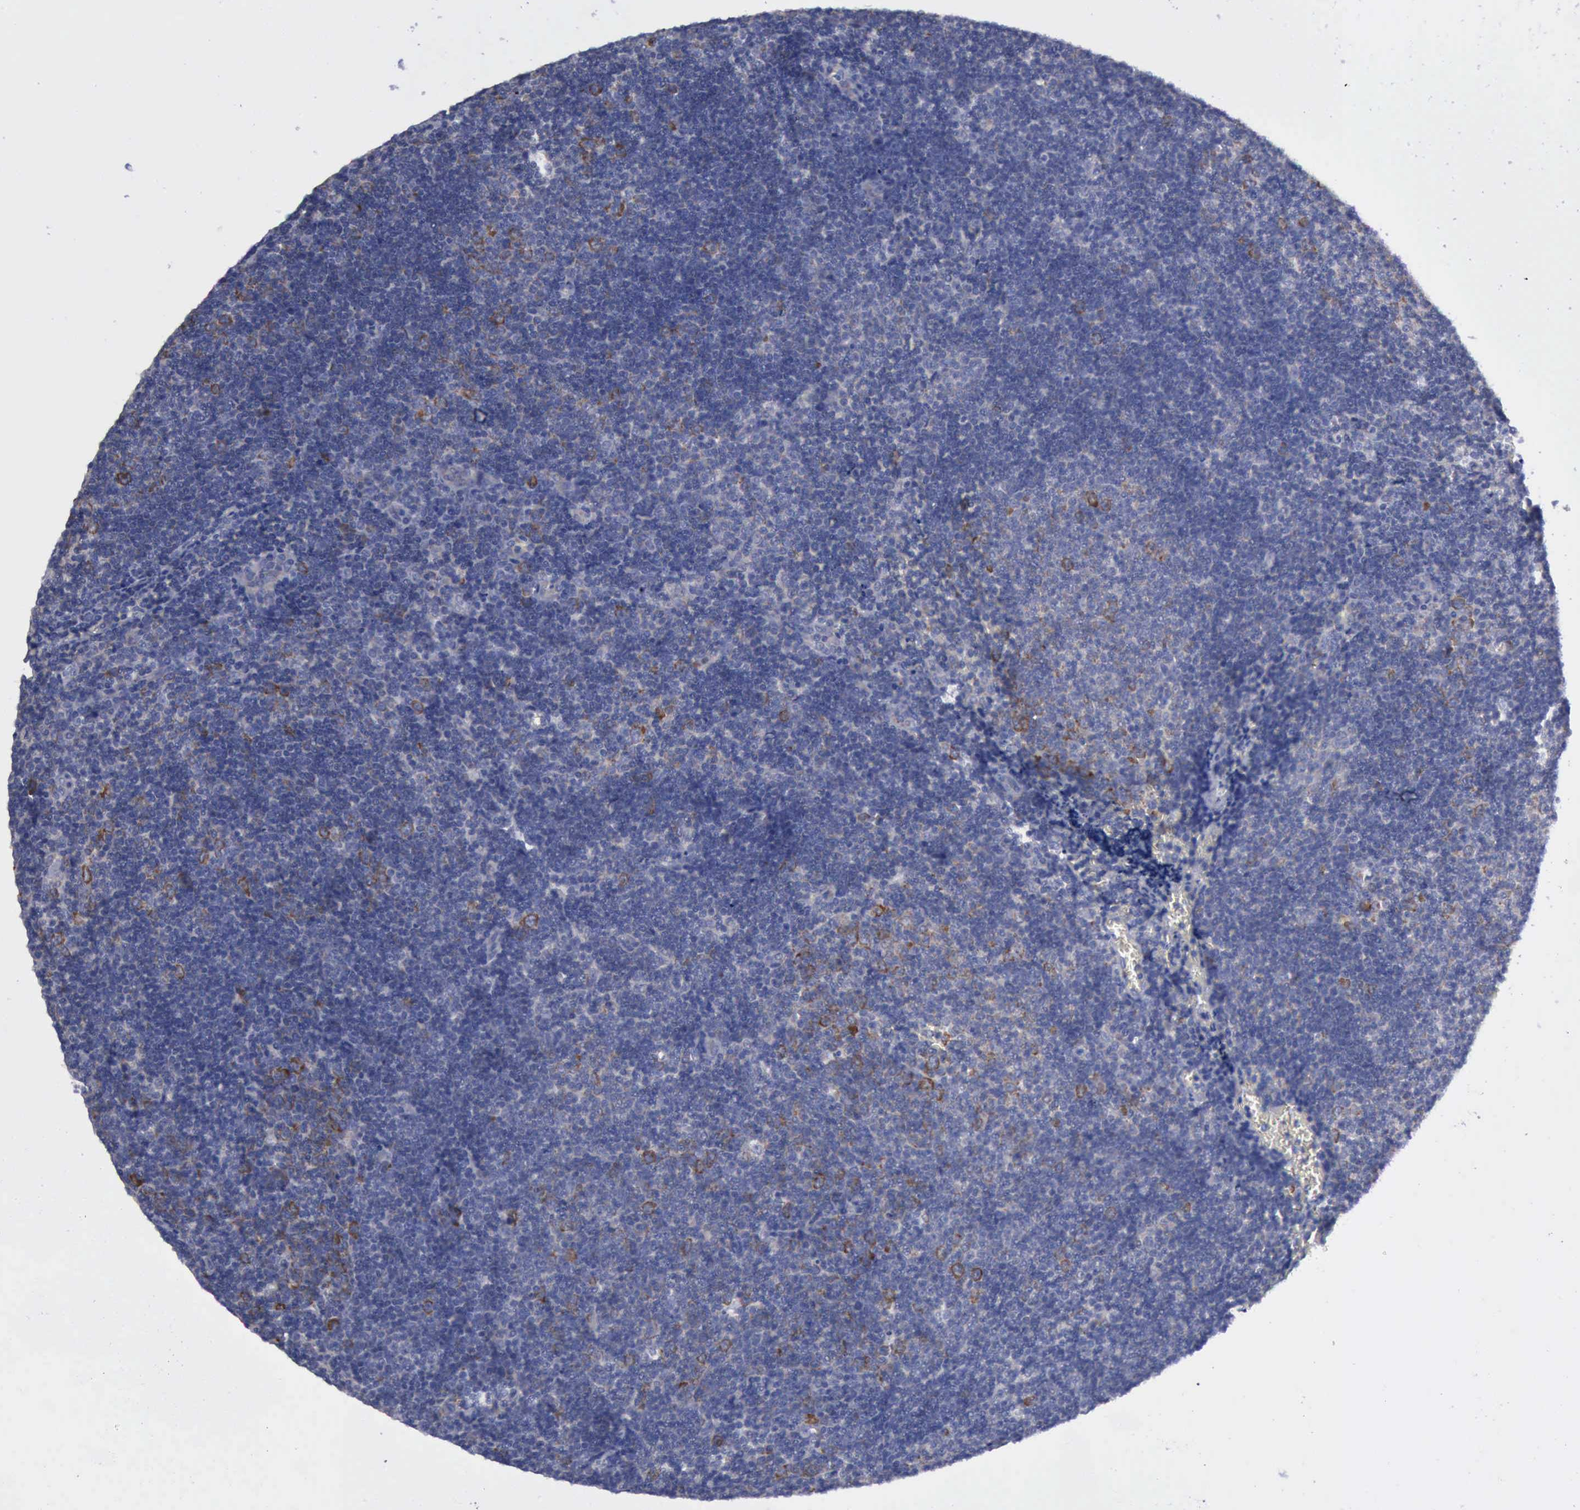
{"staining": {"intensity": "negative", "quantity": "none", "location": "none"}, "tissue": "lymphoma", "cell_type": "Tumor cells", "image_type": "cancer", "snomed": [{"axis": "morphology", "description": "Malignant lymphoma, non-Hodgkin's type, Low grade"}, {"axis": "topography", "description": "Lymph node"}], "caption": "IHC micrograph of neoplastic tissue: lymphoma stained with DAB (3,3'-diaminobenzidine) demonstrates no significant protein expression in tumor cells.", "gene": "TXLNG", "patient": {"sex": "male", "age": 49}}